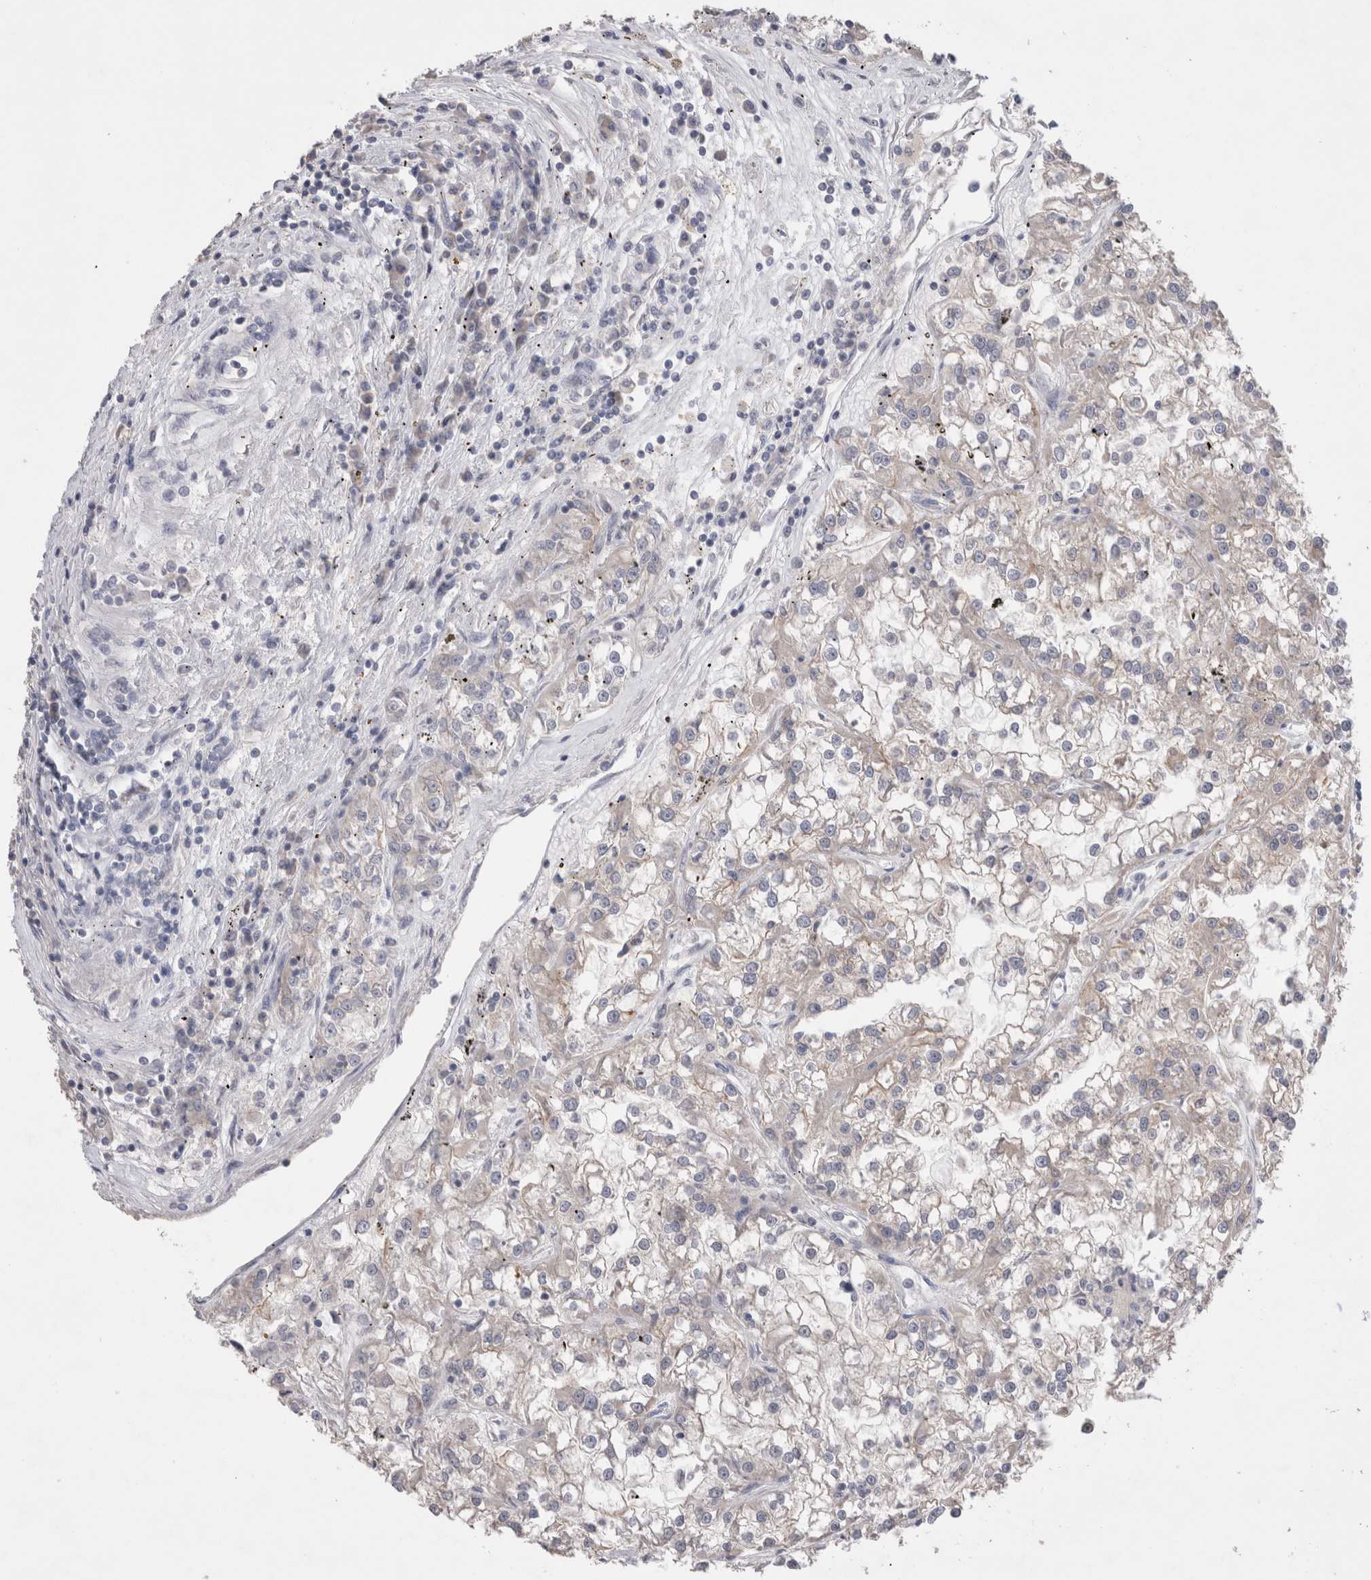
{"staining": {"intensity": "negative", "quantity": "none", "location": "none"}, "tissue": "renal cancer", "cell_type": "Tumor cells", "image_type": "cancer", "snomed": [{"axis": "morphology", "description": "Adenocarcinoma, NOS"}, {"axis": "topography", "description": "Kidney"}], "caption": "Renal cancer was stained to show a protein in brown. There is no significant positivity in tumor cells.", "gene": "OTOR", "patient": {"sex": "female", "age": 52}}